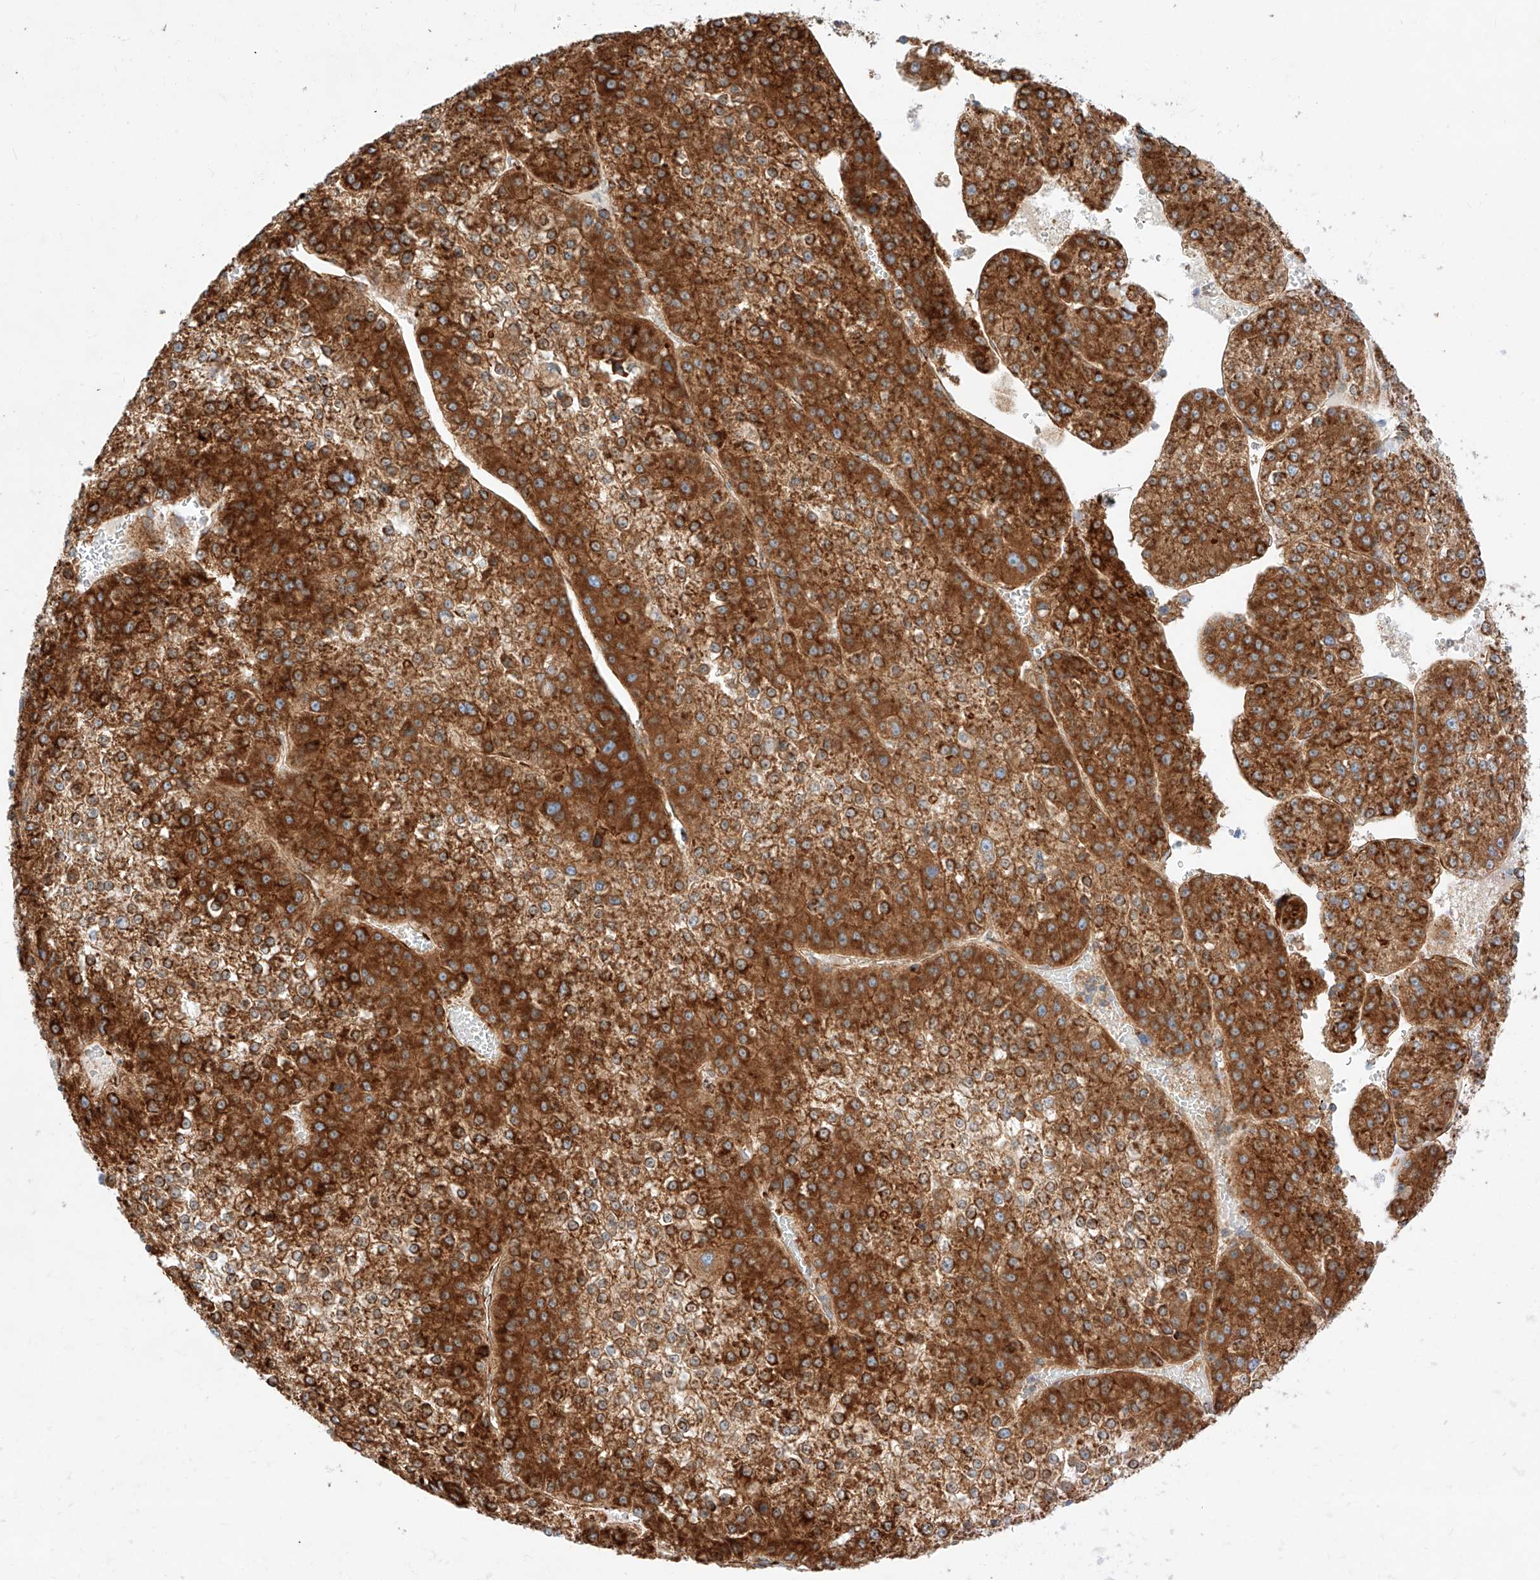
{"staining": {"intensity": "strong", "quantity": ">75%", "location": "cytoplasmic/membranous"}, "tissue": "liver cancer", "cell_type": "Tumor cells", "image_type": "cancer", "snomed": [{"axis": "morphology", "description": "Carcinoma, Hepatocellular, NOS"}, {"axis": "topography", "description": "Liver"}], "caption": "IHC of liver cancer demonstrates high levels of strong cytoplasmic/membranous staining in about >75% of tumor cells.", "gene": "CSGALNACT2", "patient": {"sex": "female", "age": 73}}